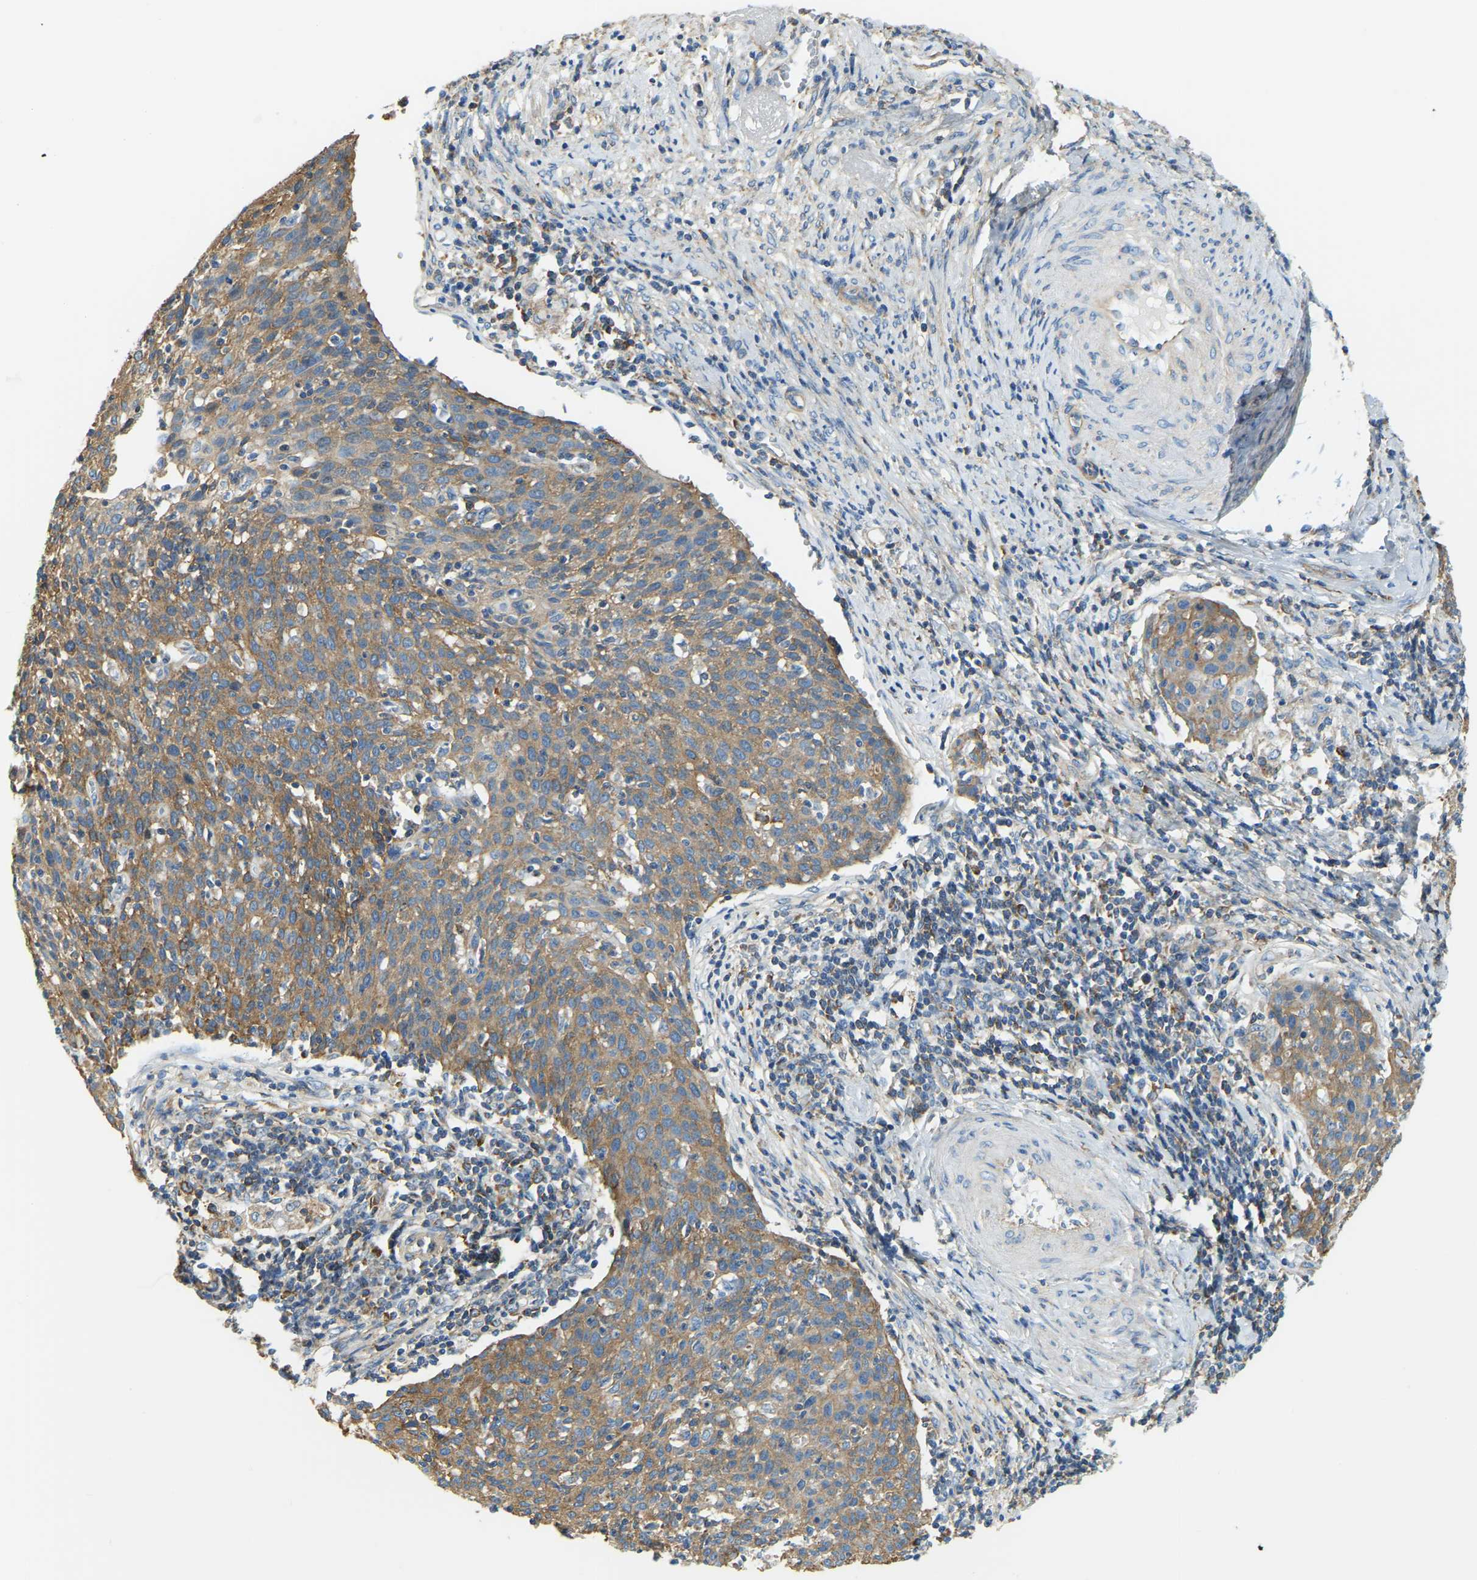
{"staining": {"intensity": "moderate", "quantity": ">75%", "location": "cytoplasmic/membranous"}, "tissue": "cervical cancer", "cell_type": "Tumor cells", "image_type": "cancer", "snomed": [{"axis": "morphology", "description": "Squamous cell carcinoma, NOS"}, {"axis": "topography", "description": "Cervix"}], "caption": "There is medium levels of moderate cytoplasmic/membranous expression in tumor cells of squamous cell carcinoma (cervical), as demonstrated by immunohistochemical staining (brown color).", "gene": "AHNAK", "patient": {"sex": "female", "age": 38}}